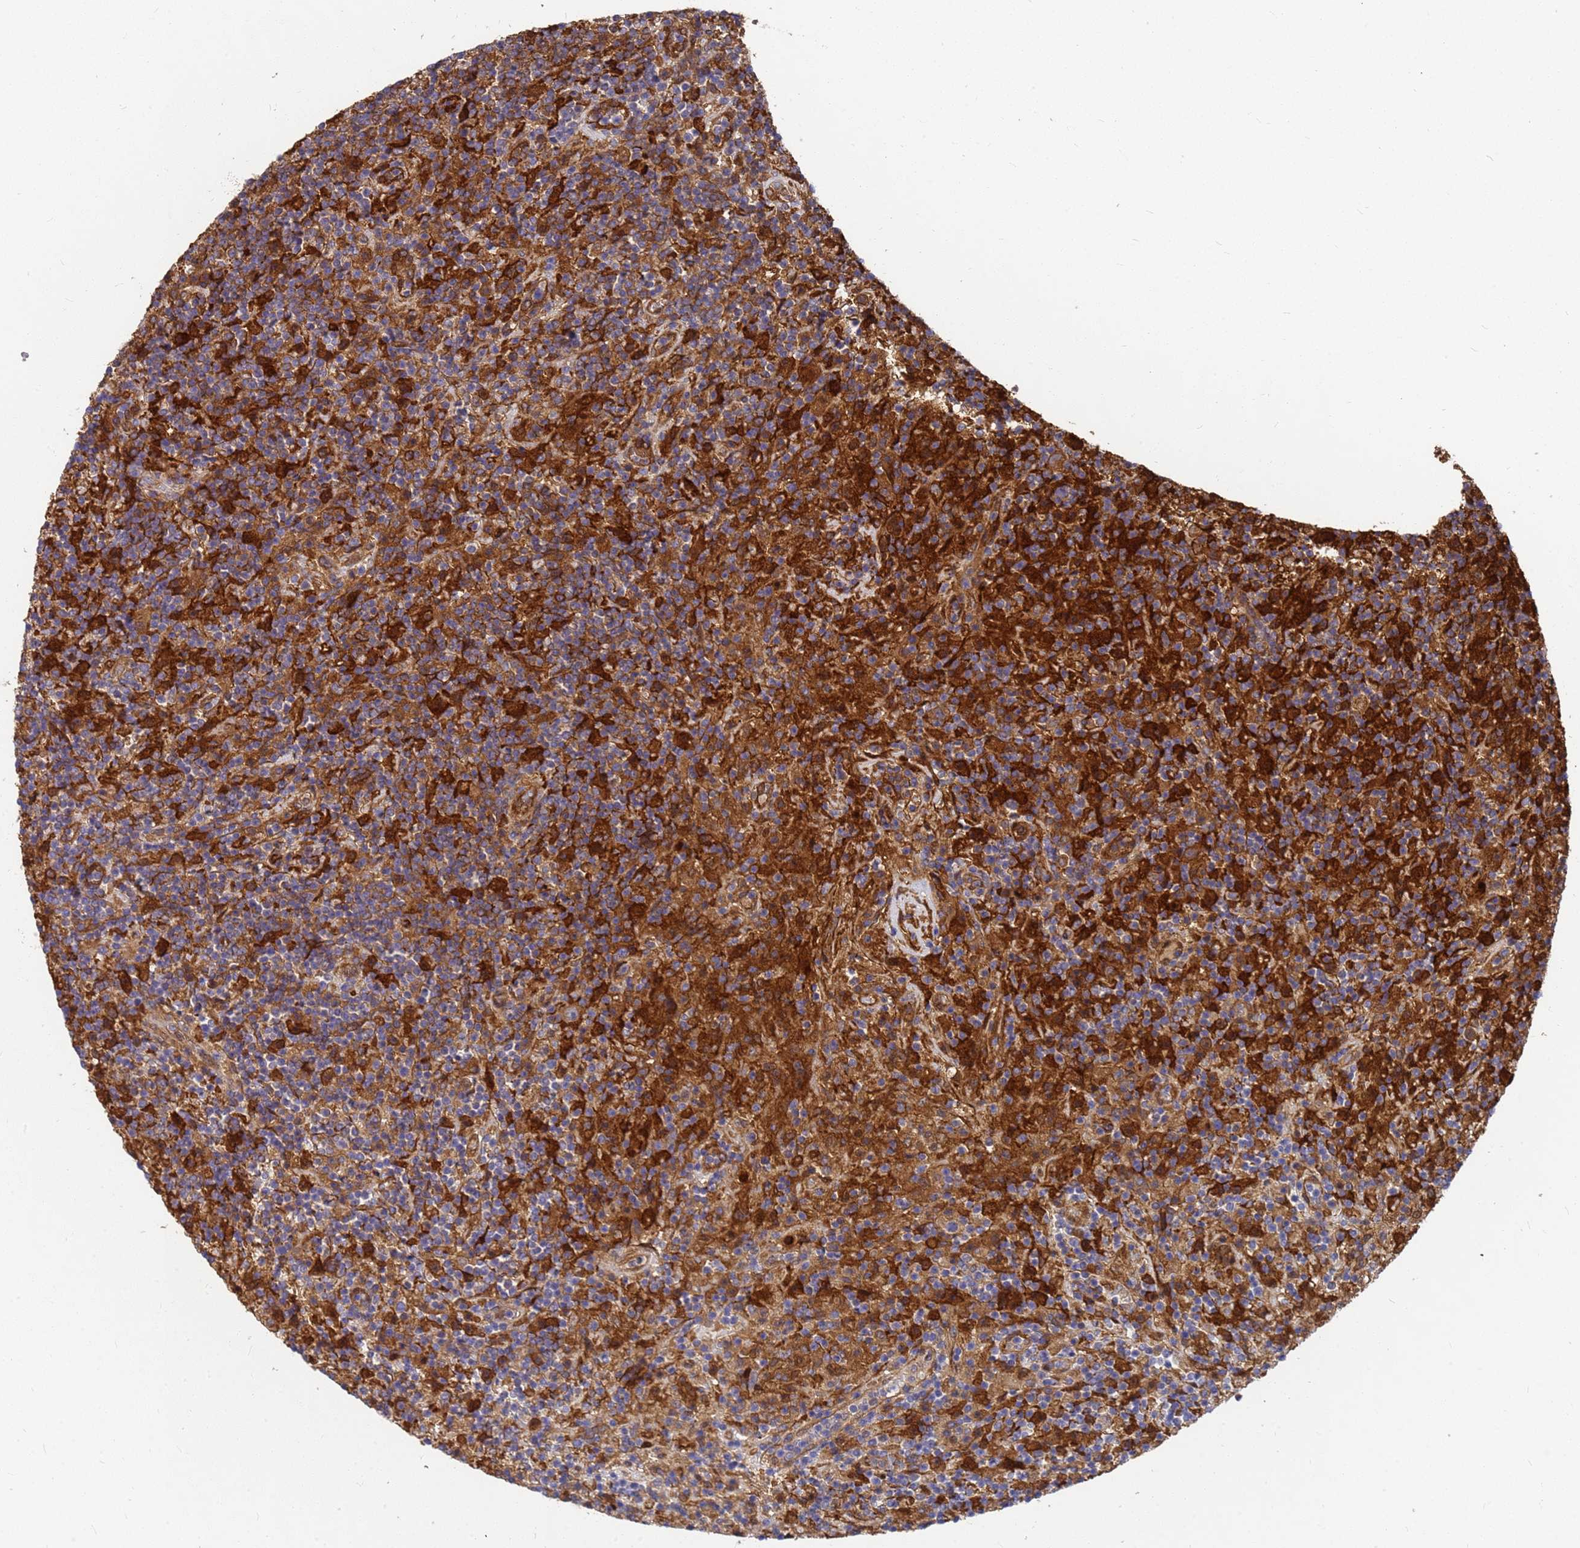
{"staining": {"intensity": "strong", "quantity": ">75%", "location": "cytoplasmic/membranous"}, "tissue": "lymphoma", "cell_type": "Tumor cells", "image_type": "cancer", "snomed": [{"axis": "morphology", "description": "Hodgkin's disease, NOS"}, {"axis": "topography", "description": "Lymph node"}], "caption": "A high-resolution micrograph shows IHC staining of lymphoma, which exhibits strong cytoplasmic/membranous expression in about >75% of tumor cells.", "gene": "SLC35E2B", "patient": {"sex": "male", "age": 70}}